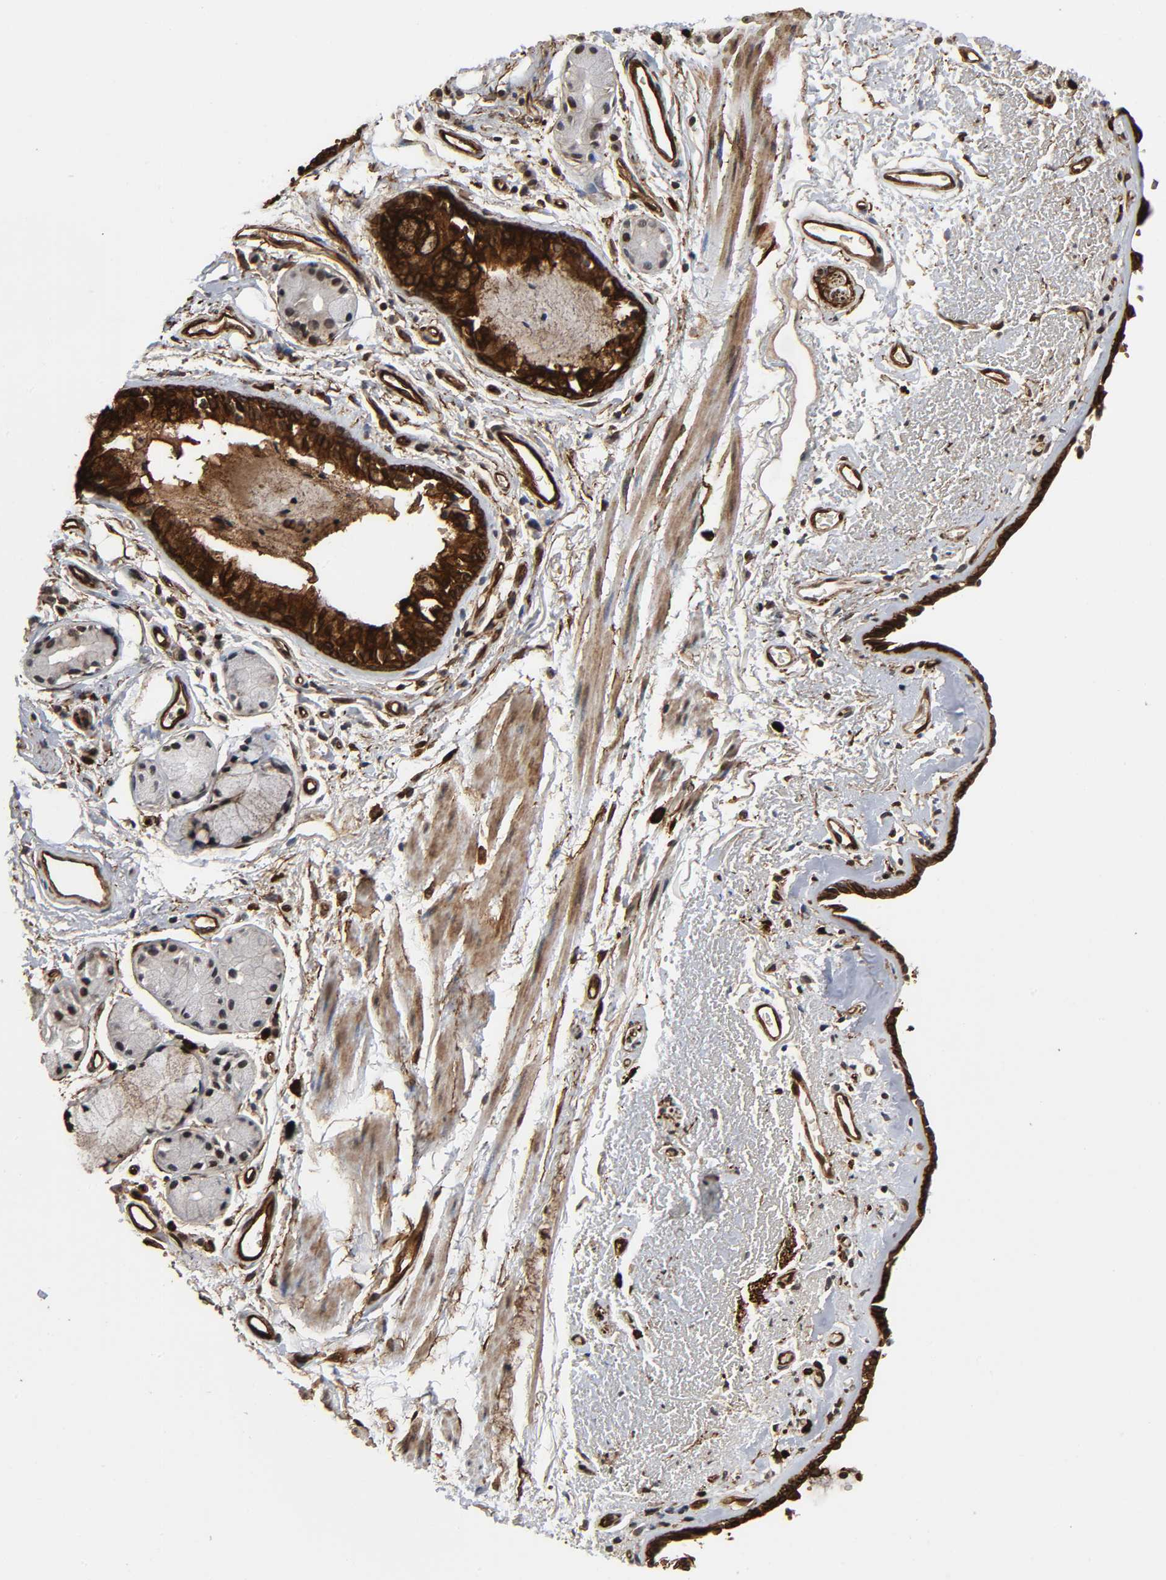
{"staining": {"intensity": "strong", "quantity": ">75%", "location": "cytoplasmic/membranous,nuclear"}, "tissue": "bronchus", "cell_type": "Respiratory epithelial cells", "image_type": "normal", "snomed": [{"axis": "morphology", "description": "Normal tissue, NOS"}, {"axis": "morphology", "description": "Adenocarcinoma, NOS"}, {"axis": "topography", "description": "Bronchus"}, {"axis": "topography", "description": "Lung"}], "caption": "An IHC micrograph of unremarkable tissue is shown. Protein staining in brown labels strong cytoplasmic/membranous,nuclear positivity in bronchus within respiratory epithelial cells. Nuclei are stained in blue.", "gene": "AHNAK2", "patient": {"sex": "male", "age": 71}}